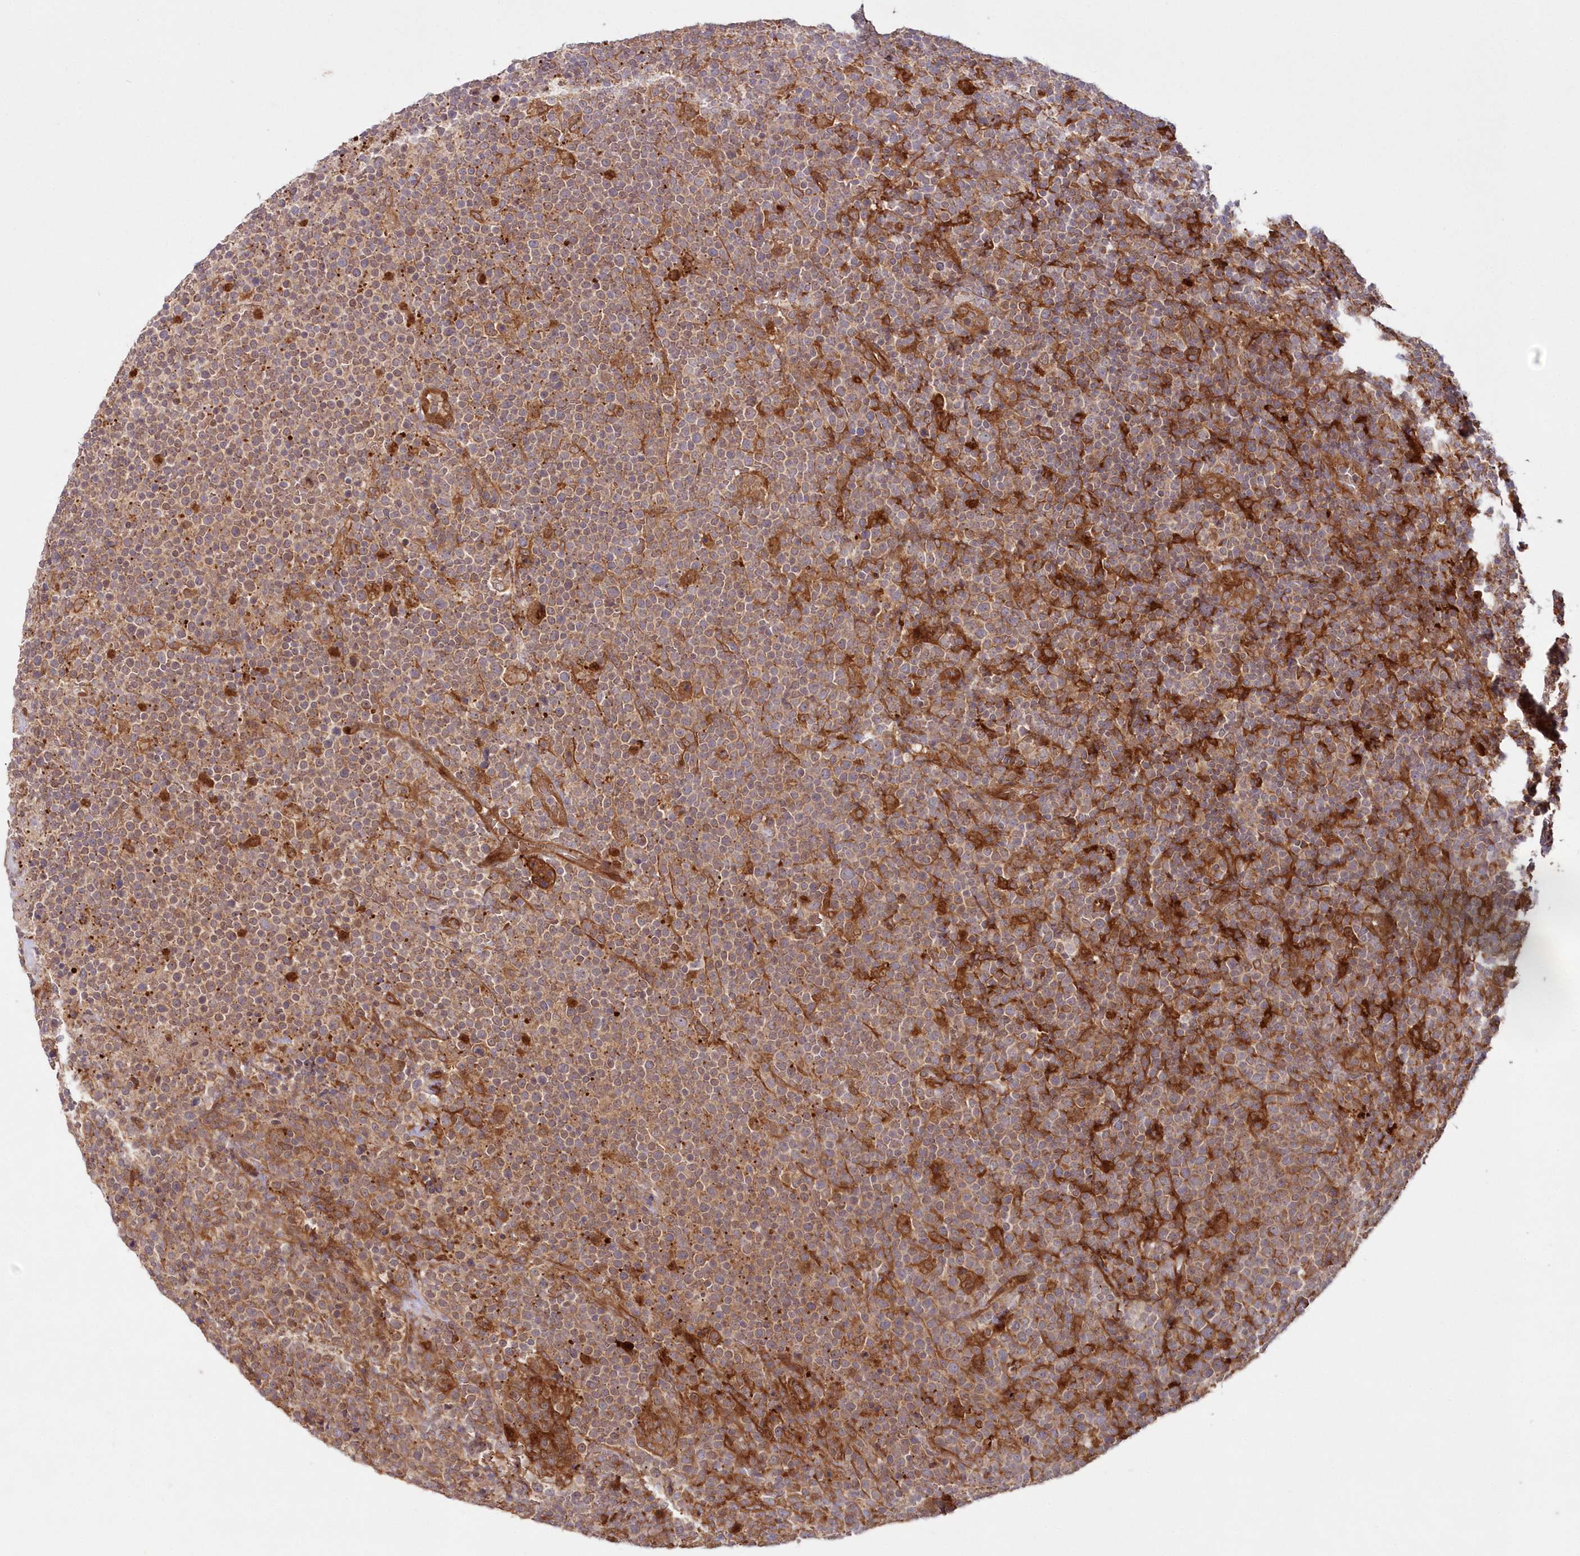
{"staining": {"intensity": "moderate", "quantity": ">75%", "location": "cytoplasmic/membranous"}, "tissue": "lymphoma", "cell_type": "Tumor cells", "image_type": "cancer", "snomed": [{"axis": "morphology", "description": "Malignant lymphoma, non-Hodgkin's type, High grade"}, {"axis": "topography", "description": "Lymph node"}], "caption": "Tumor cells exhibit moderate cytoplasmic/membranous expression in approximately >75% of cells in lymphoma. The protein of interest is shown in brown color, while the nuclei are stained blue.", "gene": "GBE1", "patient": {"sex": "male", "age": 61}}